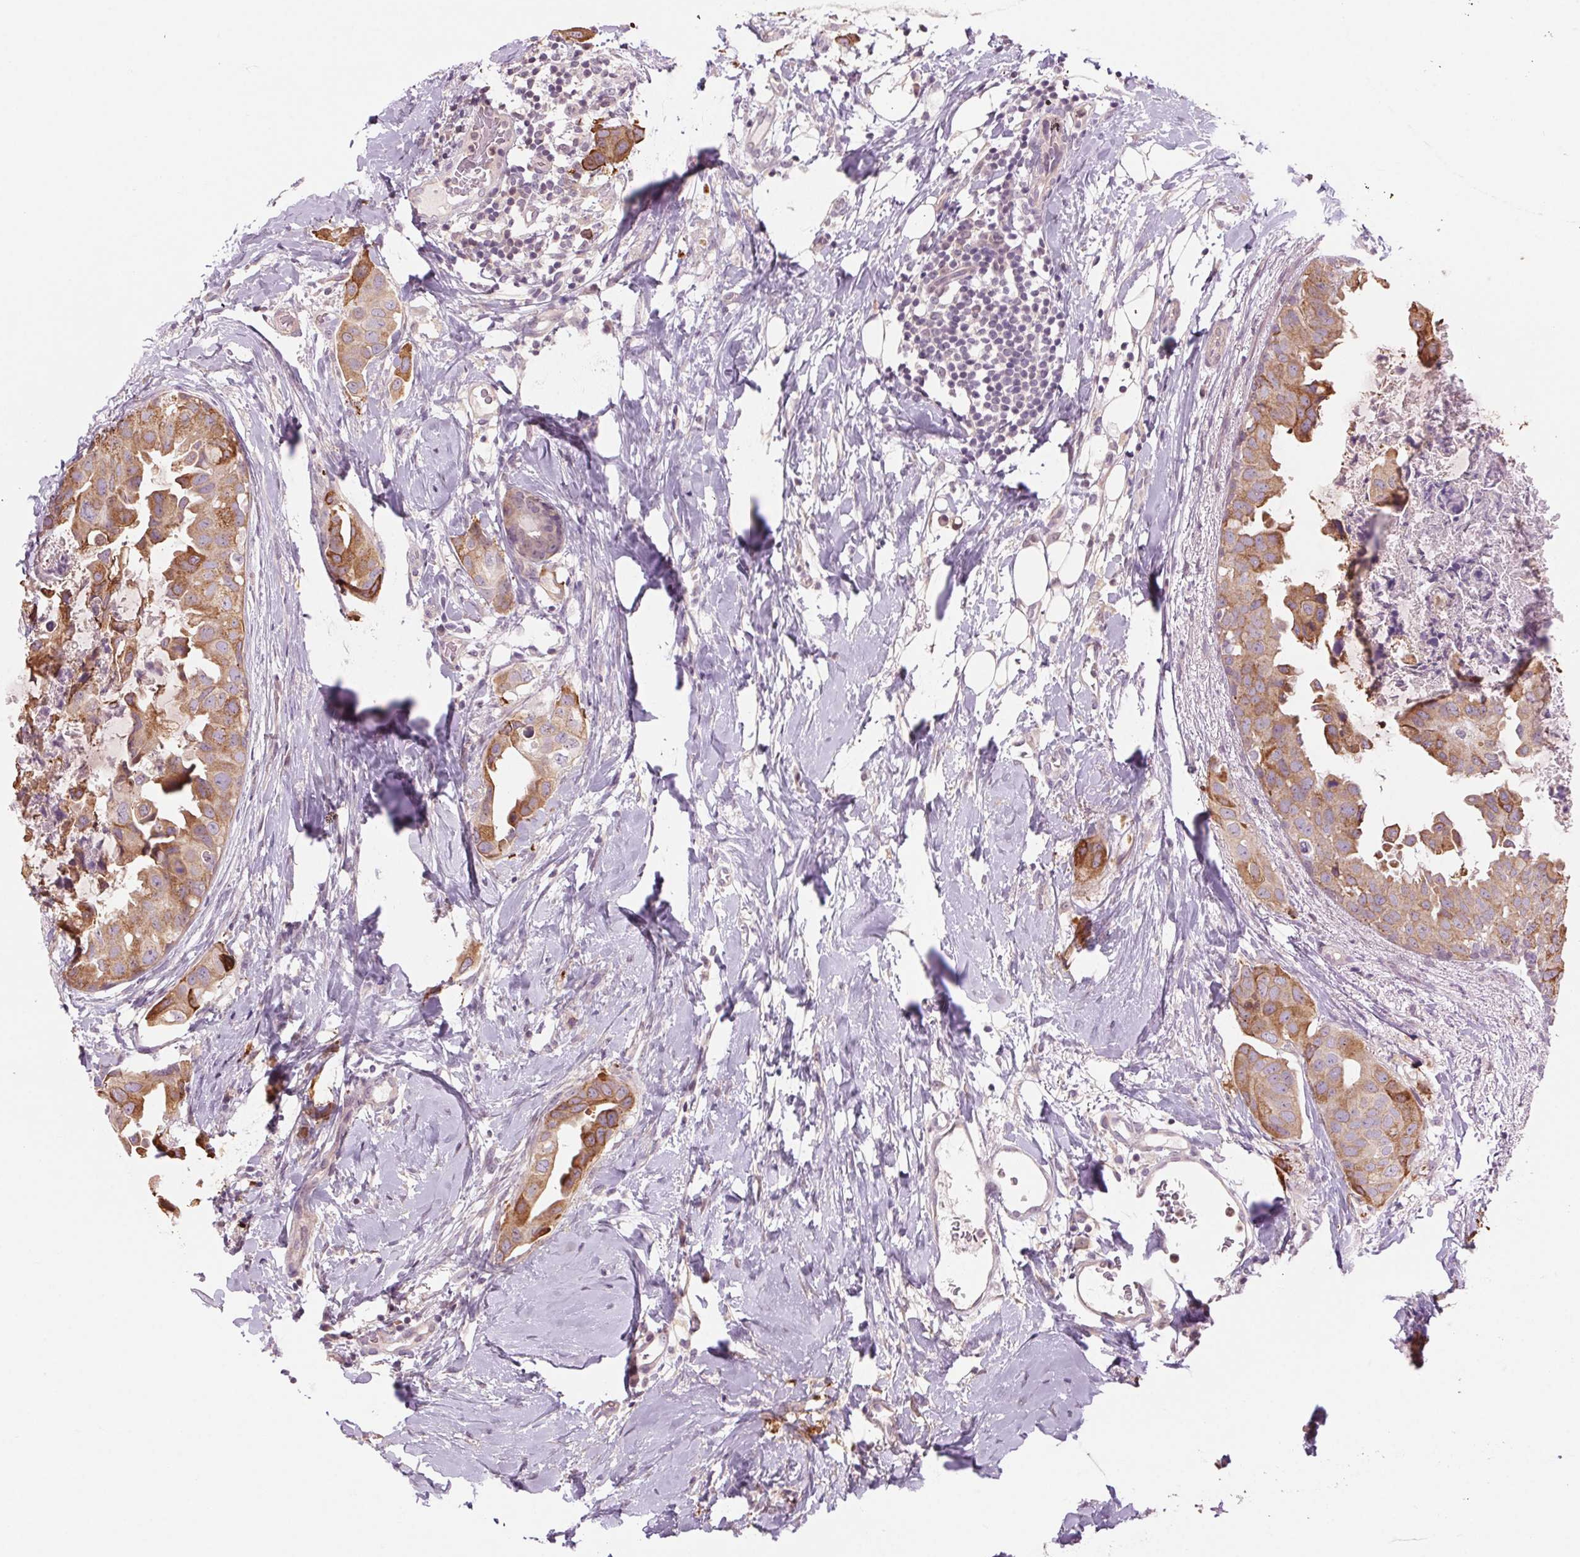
{"staining": {"intensity": "moderate", "quantity": ">75%", "location": "cytoplasmic/membranous"}, "tissue": "breast cancer", "cell_type": "Tumor cells", "image_type": "cancer", "snomed": [{"axis": "morphology", "description": "Normal tissue, NOS"}, {"axis": "morphology", "description": "Duct carcinoma"}, {"axis": "topography", "description": "Breast"}], "caption": "An immunohistochemistry micrograph of neoplastic tissue is shown. Protein staining in brown highlights moderate cytoplasmic/membranous positivity in breast cancer within tumor cells.", "gene": "HHLA2", "patient": {"sex": "female", "age": 40}}